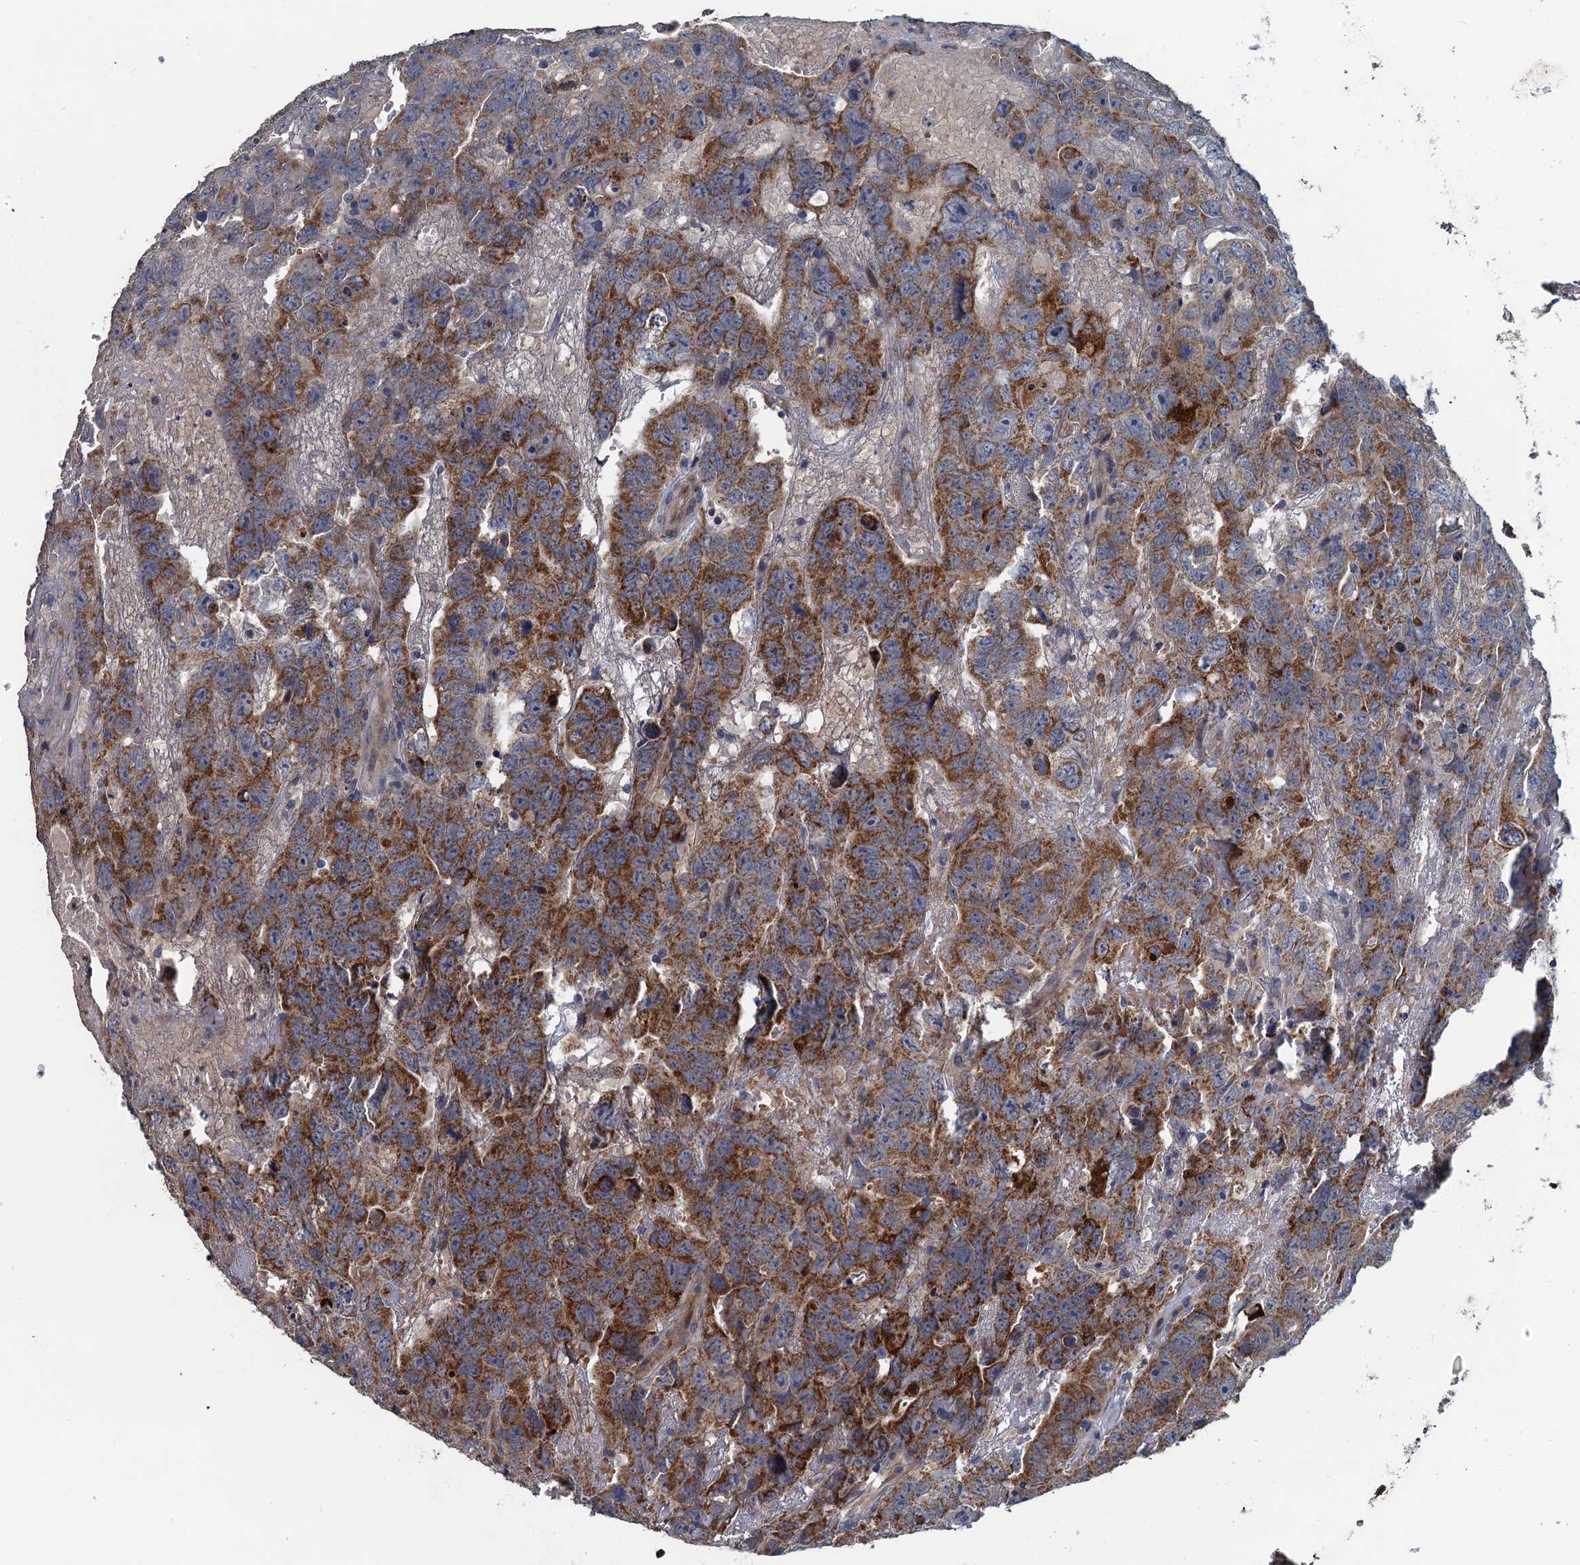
{"staining": {"intensity": "moderate", "quantity": ">75%", "location": "cytoplasmic/membranous"}, "tissue": "testis cancer", "cell_type": "Tumor cells", "image_type": "cancer", "snomed": [{"axis": "morphology", "description": "Carcinoma, Embryonal, NOS"}, {"axis": "topography", "description": "Testis"}], "caption": "Protein staining by immunohistochemistry shows moderate cytoplasmic/membranous positivity in approximately >75% of tumor cells in testis cancer (embryonal carcinoma). The staining is performed using DAB brown chromogen to label protein expression. The nuclei are counter-stained blue using hematoxylin.", "gene": "KBTBD8", "patient": {"sex": "male", "age": 45}}